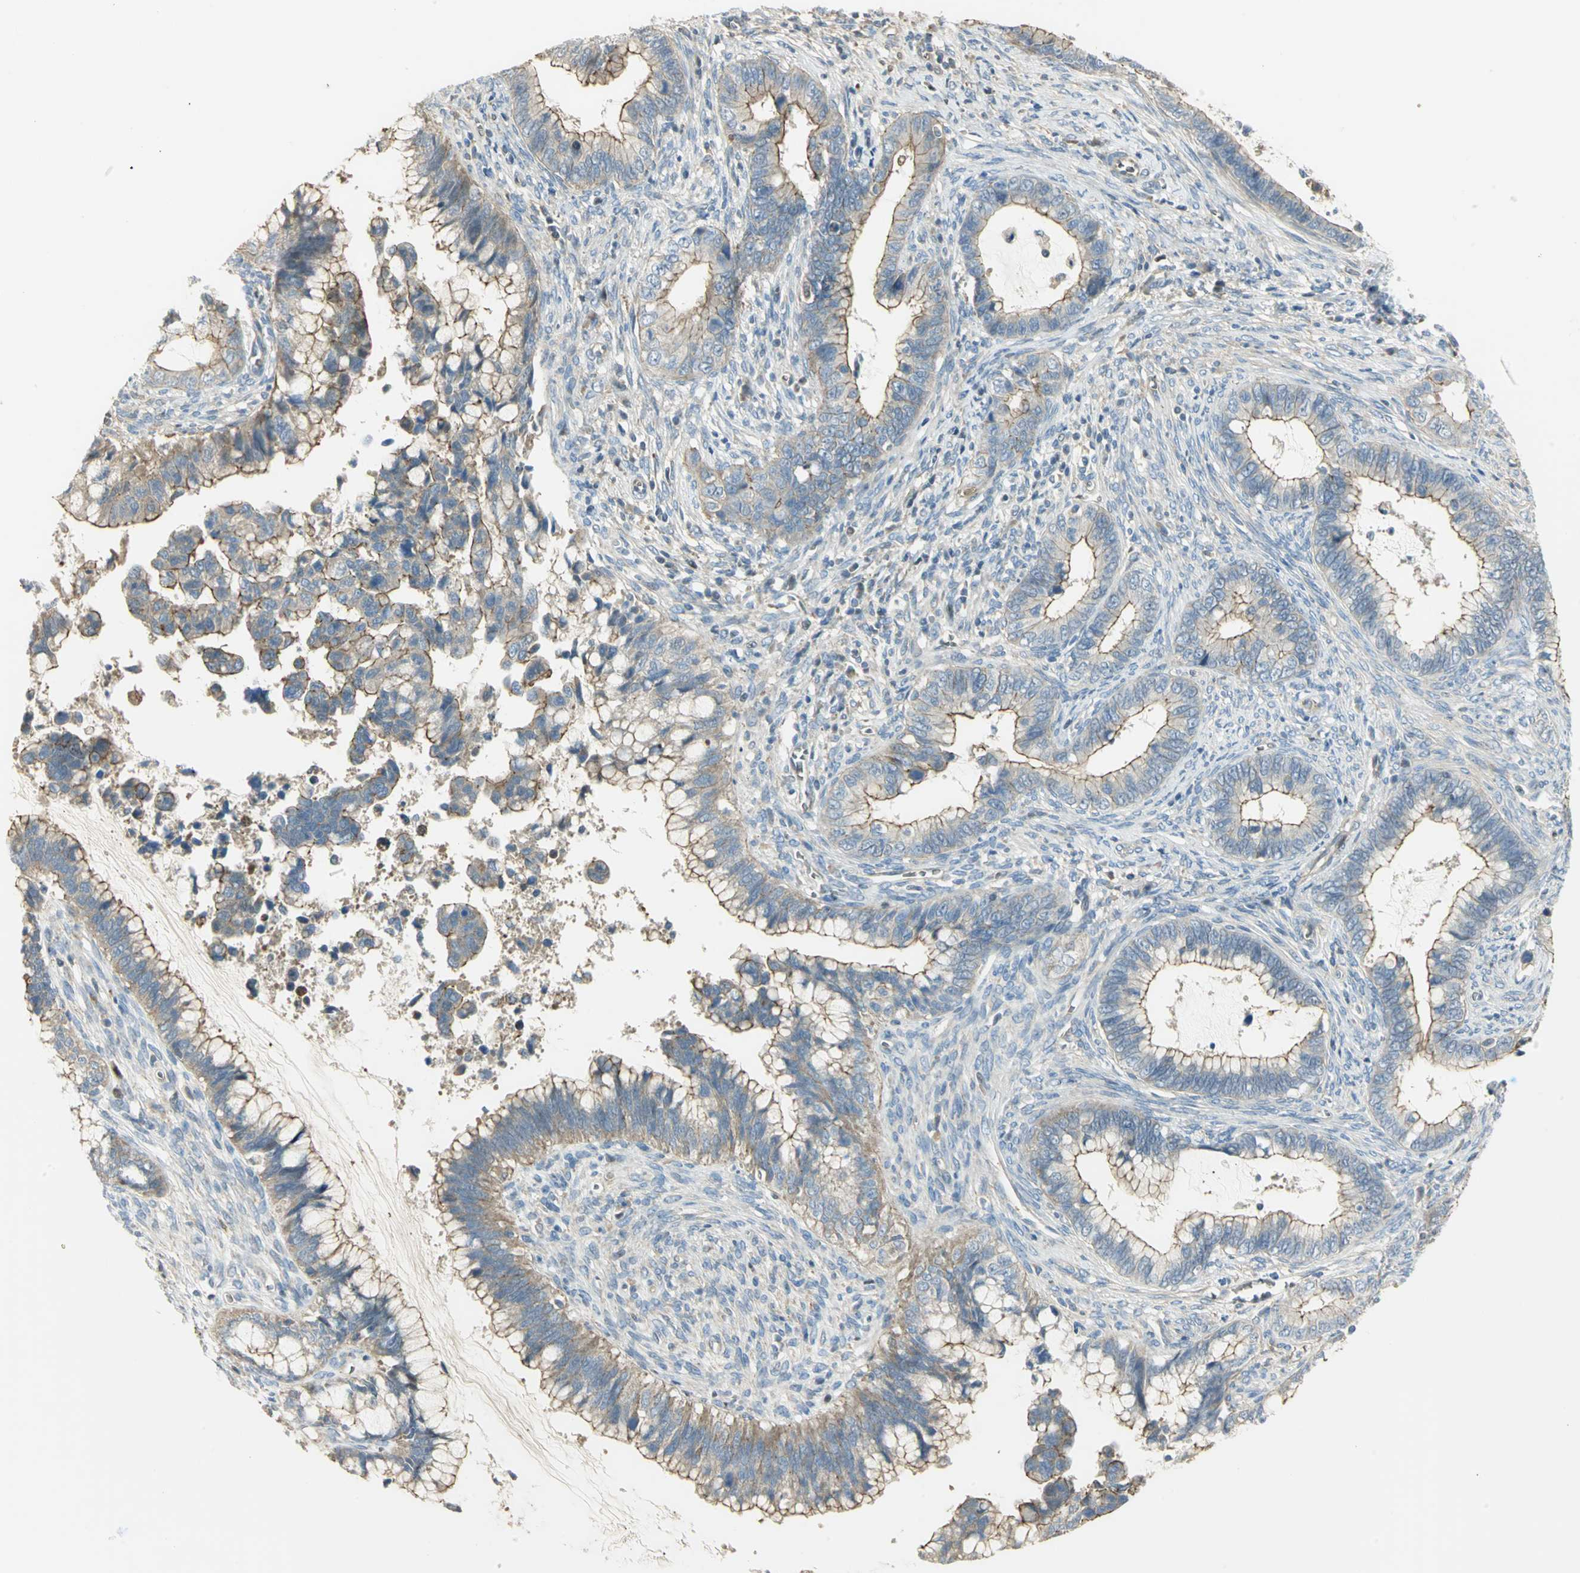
{"staining": {"intensity": "moderate", "quantity": ">75%", "location": "cytoplasmic/membranous"}, "tissue": "cervical cancer", "cell_type": "Tumor cells", "image_type": "cancer", "snomed": [{"axis": "morphology", "description": "Adenocarcinoma, NOS"}, {"axis": "topography", "description": "Cervix"}], "caption": "High-power microscopy captured an immunohistochemistry histopathology image of cervical cancer (adenocarcinoma), revealing moderate cytoplasmic/membranous staining in about >75% of tumor cells.", "gene": "ANK1", "patient": {"sex": "female", "age": 44}}